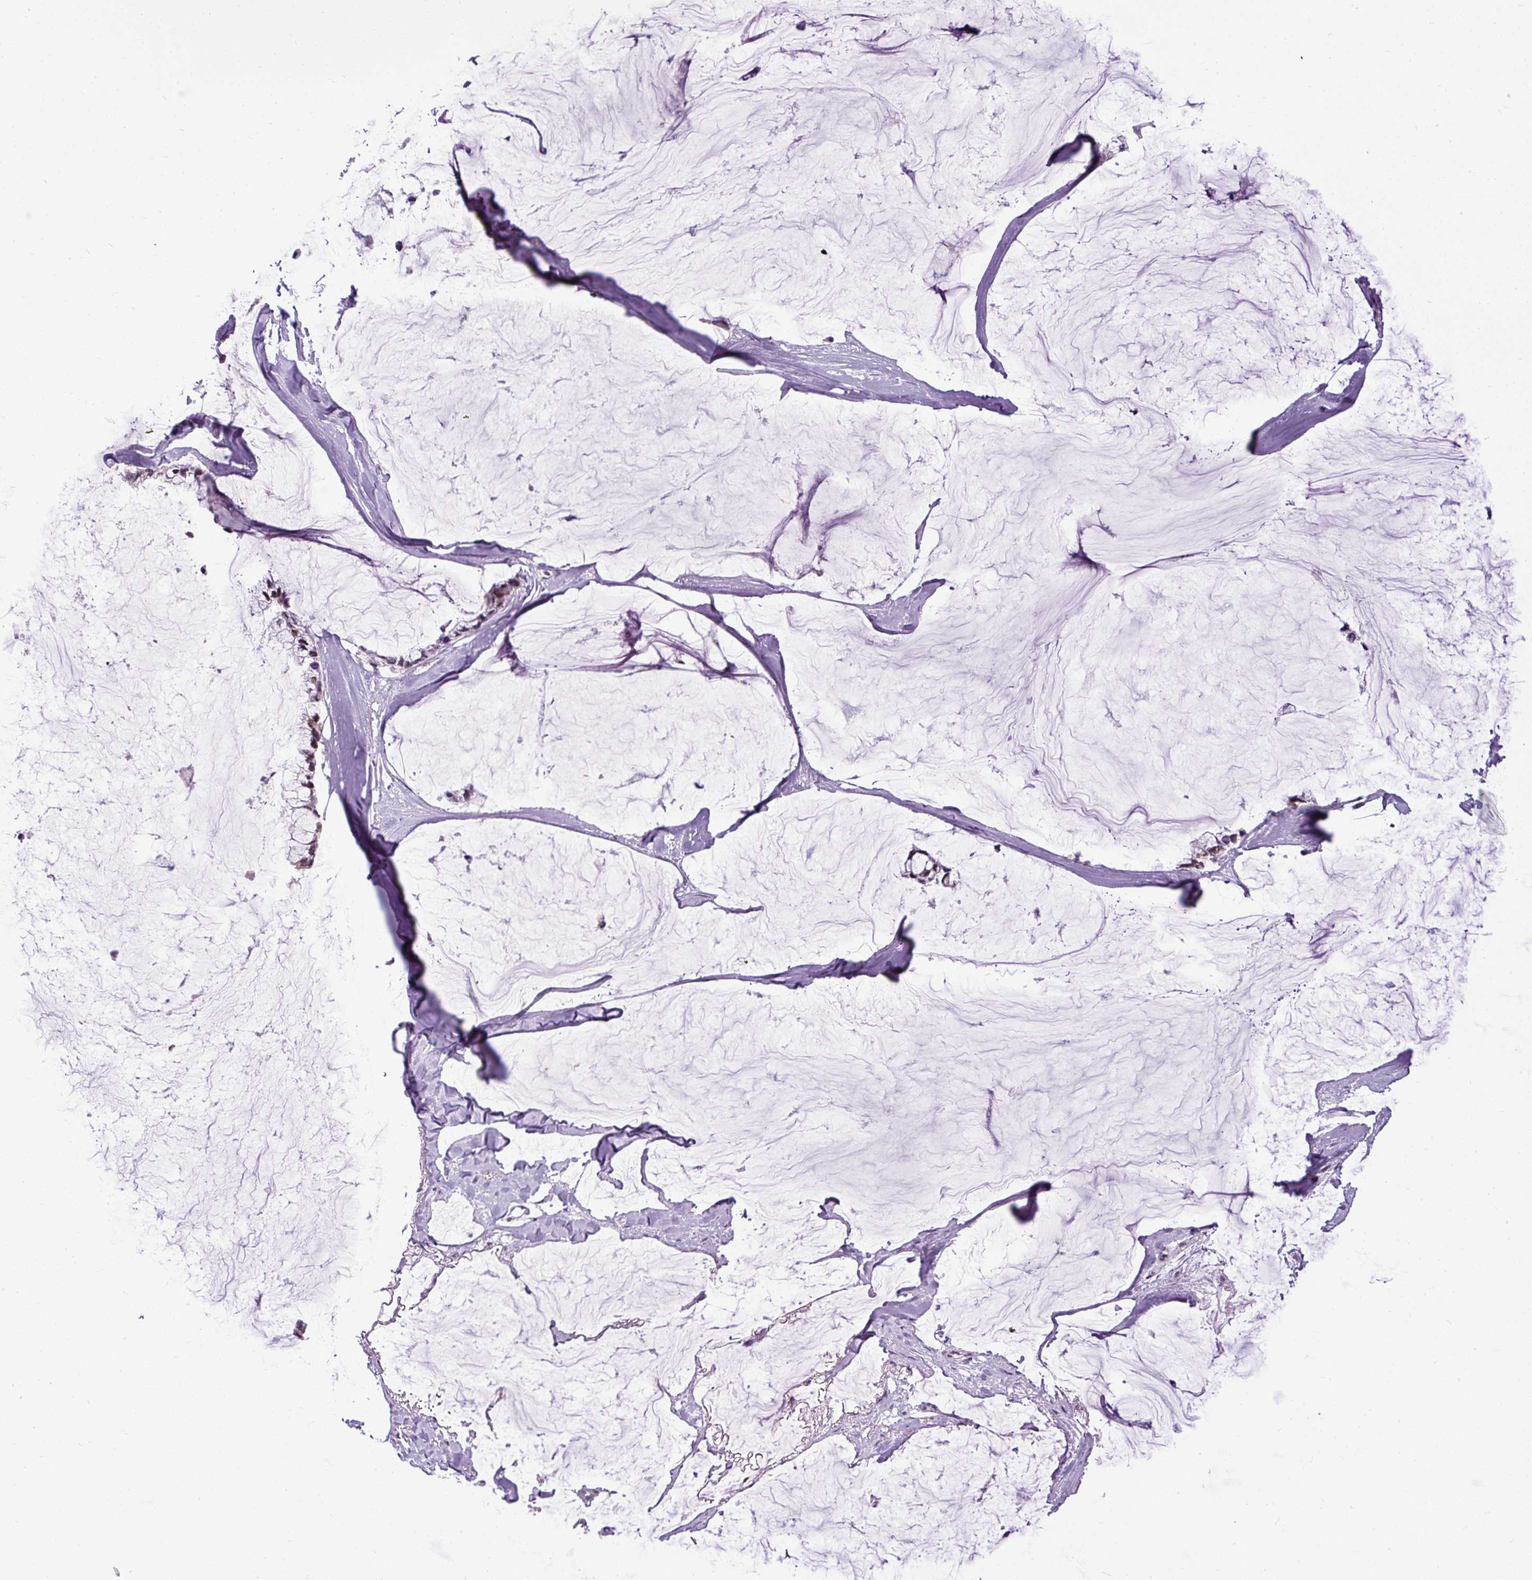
{"staining": {"intensity": "moderate", "quantity": ">75%", "location": "nuclear"}, "tissue": "ovarian cancer", "cell_type": "Tumor cells", "image_type": "cancer", "snomed": [{"axis": "morphology", "description": "Cystadenocarcinoma, mucinous, NOS"}, {"axis": "topography", "description": "Ovary"}], "caption": "Immunohistochemistry image of ovarian cancer stained for a protein (brown), which displays medium levels of moderate nuclear expression in approximately >75% of tumor cells.", "gene": "ARHGEF18", "patient": {"sex": "female", "age": 39}}